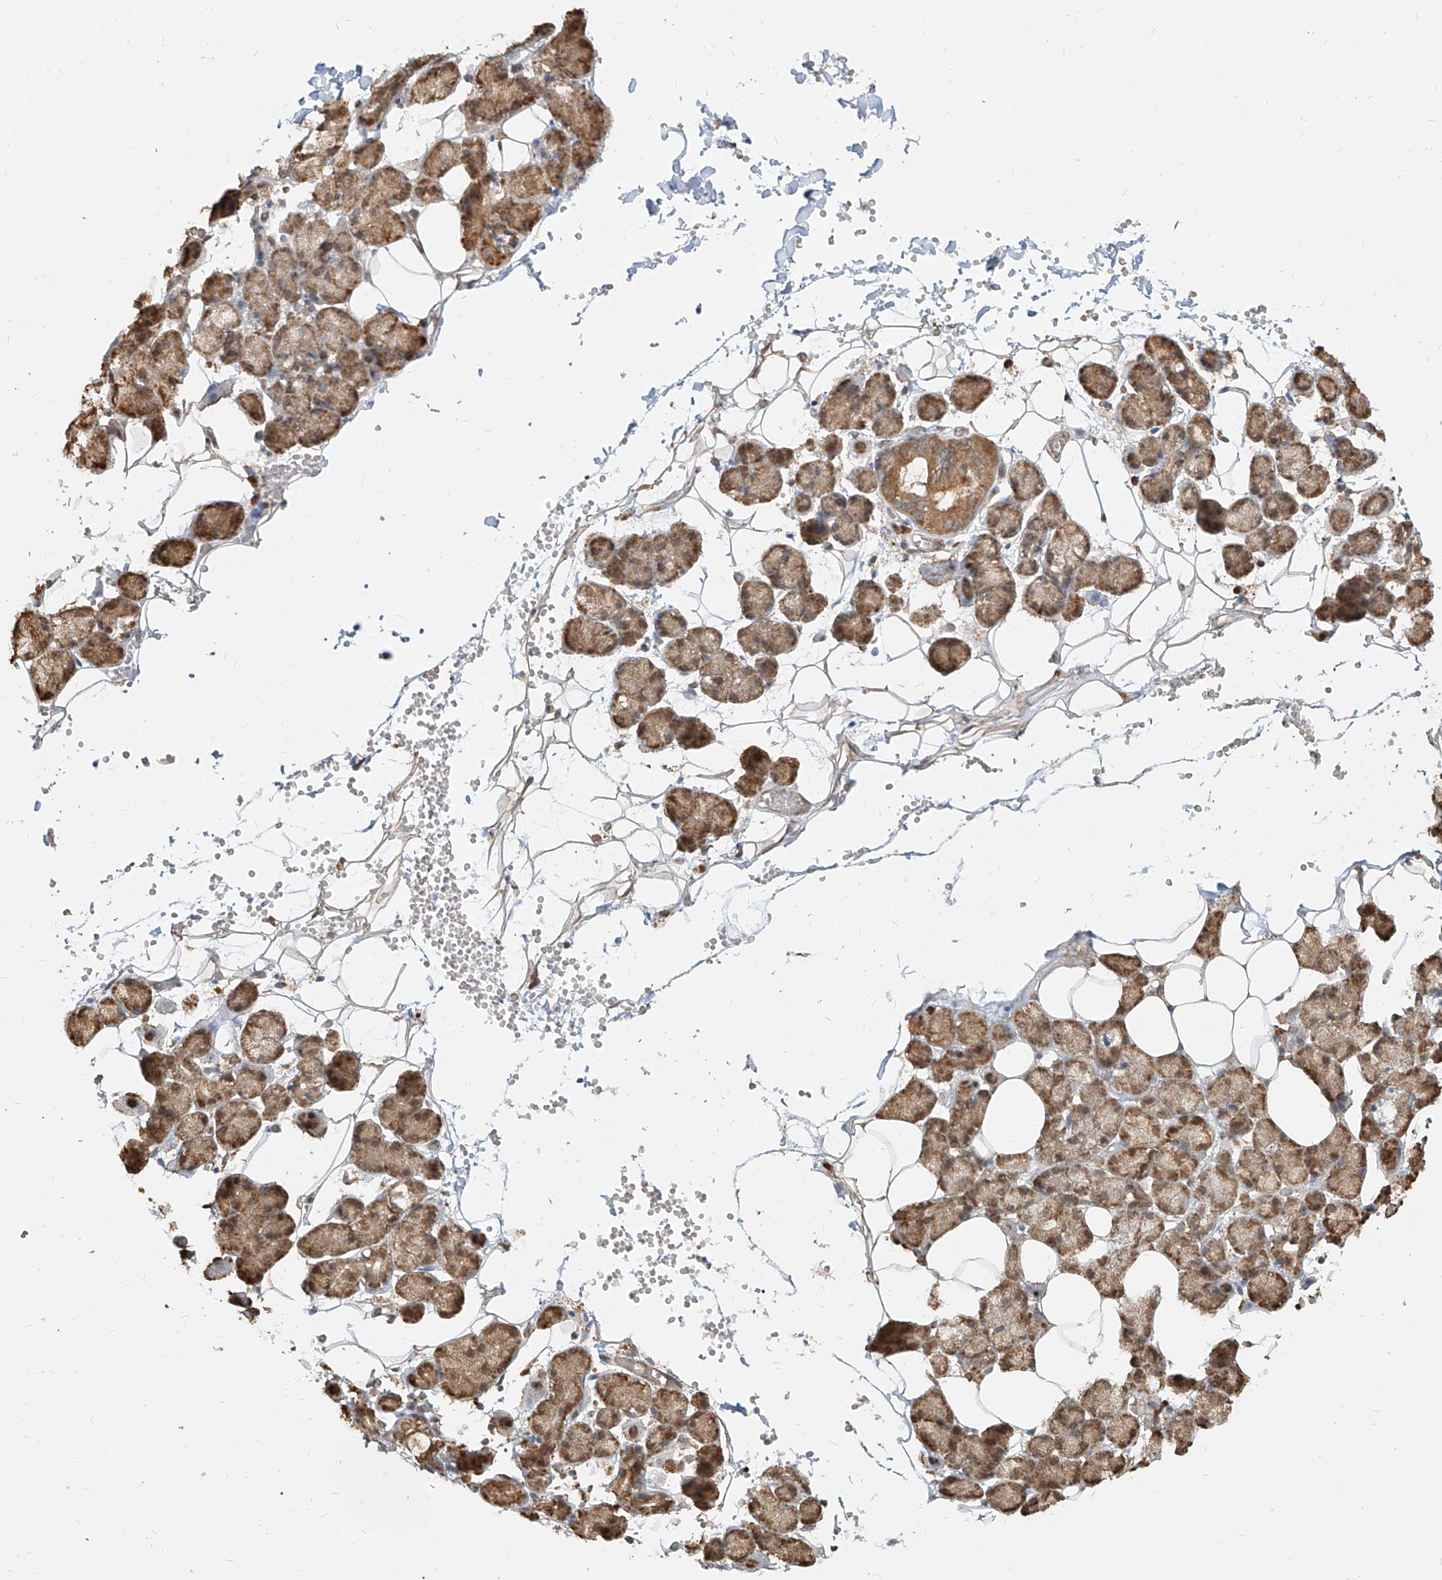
{"staining": {"intensity": "moderate", "quantity": ">75%", "location": "cytoplasmic/membranous"}, "tissue": "salivary gland", "cell_type": "Glandular cells", "image_type": "normal", "snomed": [{"axis": "morphology", "description": "Normal tissue, NOS"}, {"axis": "topography", "description": "Salivary gland"}], "caption": "A micrograph of human salivary gland stained for a protein reveals moderate cytoplasmic/membranous brown staining in glandular cells.", "gene": "UBE2K", "patient": {"sex": "female", "age": 33}}